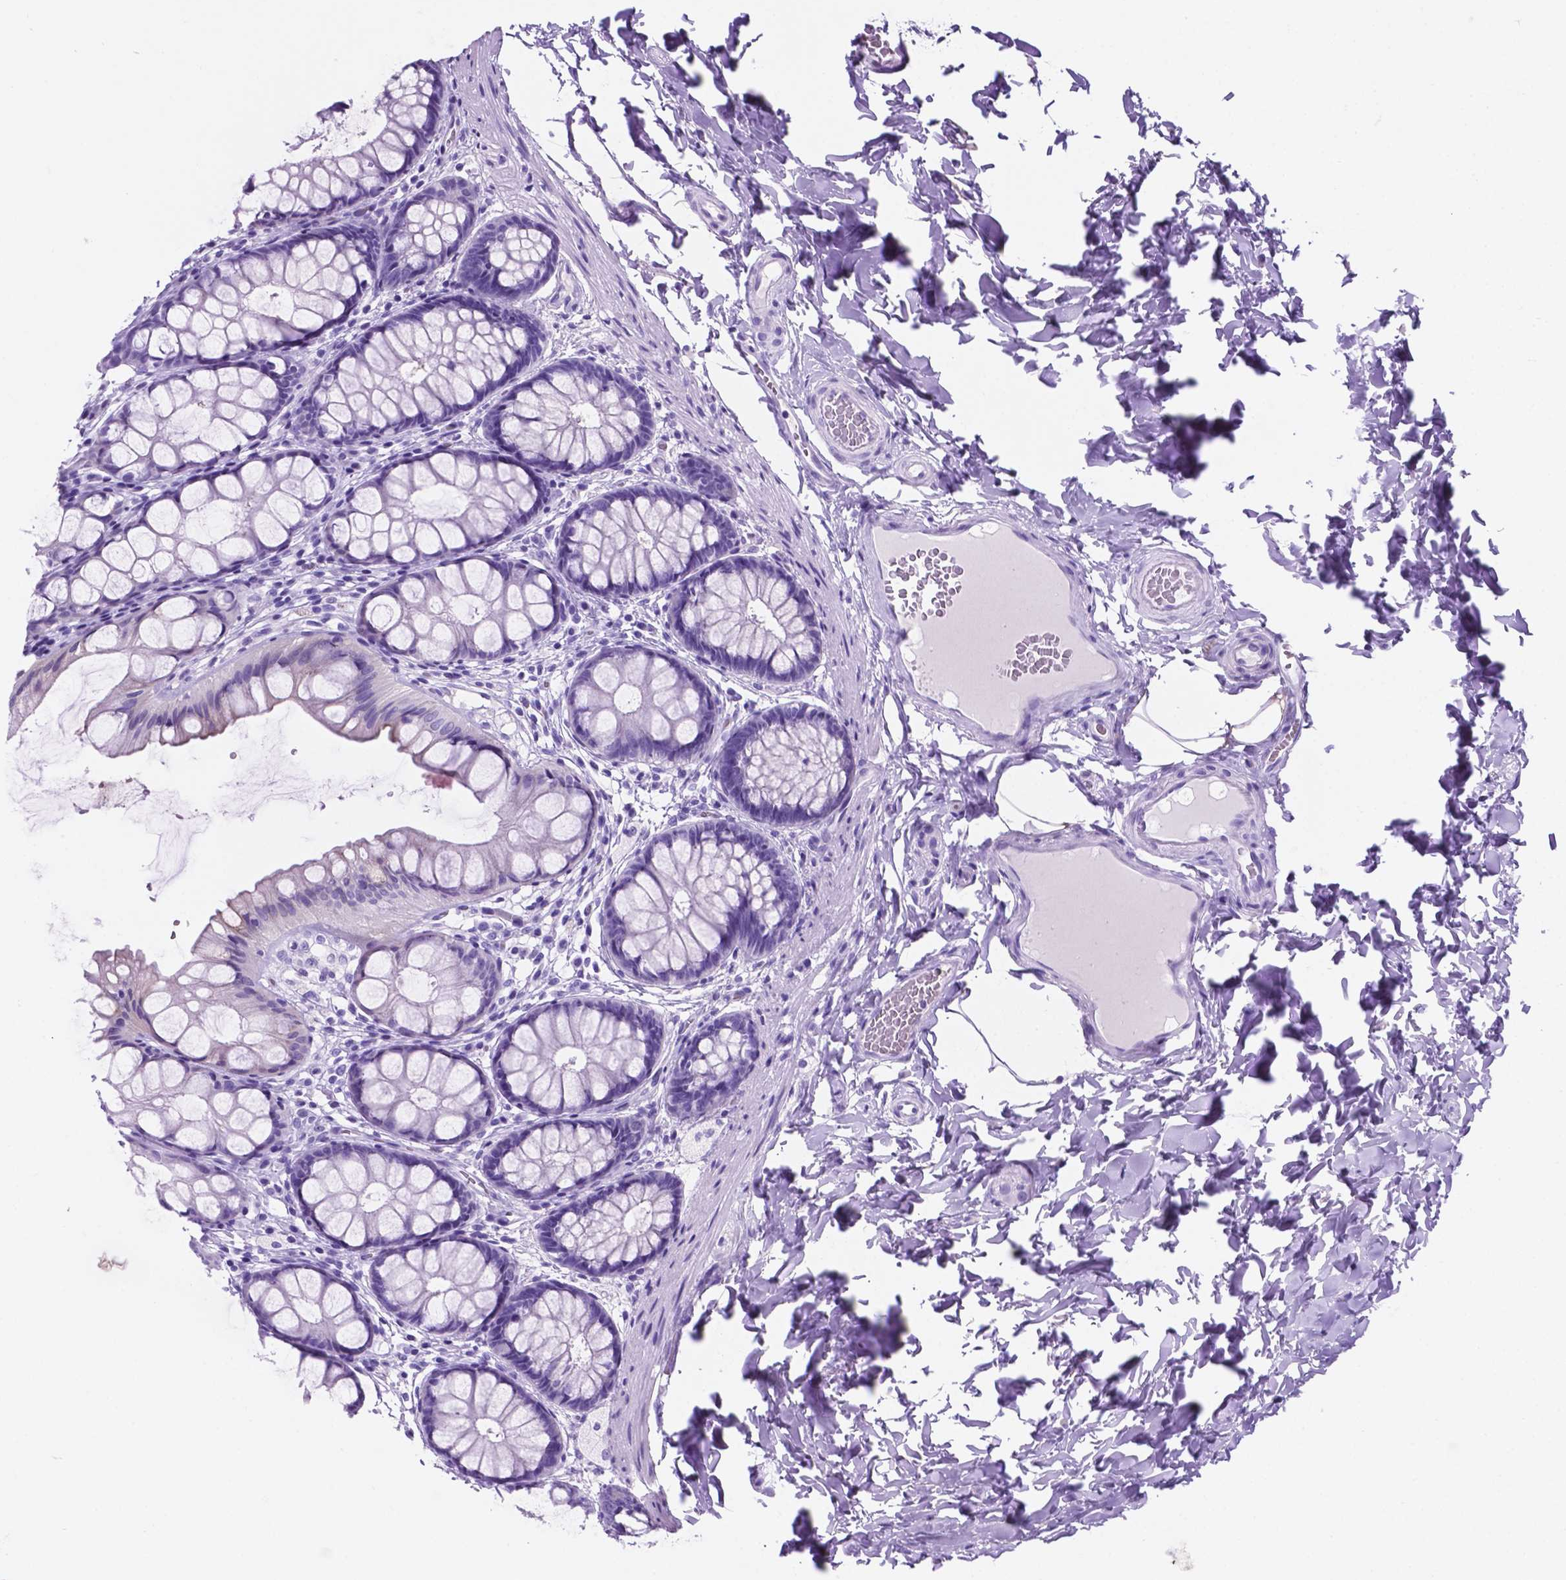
{"staining": {"intensity": "negative", "quantity": "none", "location": "none"}, "tissue": "colon", "cell_type": "Endothelial cells", "image_type": "normal", "snomed": [{"axis": "morphology", "description": "Normal tissue, NOS"}, {"axis": "topography", "description": "Colon"}], "caption": "Image shows no protein positivity in endothelial cells of unremarkable colon. (Brightfield microscopy of DAB (3,3'-diaminobenzidine) immunohistochemistry (IHC) at high magnification).", "gene": "C17orf107", "patient": {"sex": "male", "age": 47}}